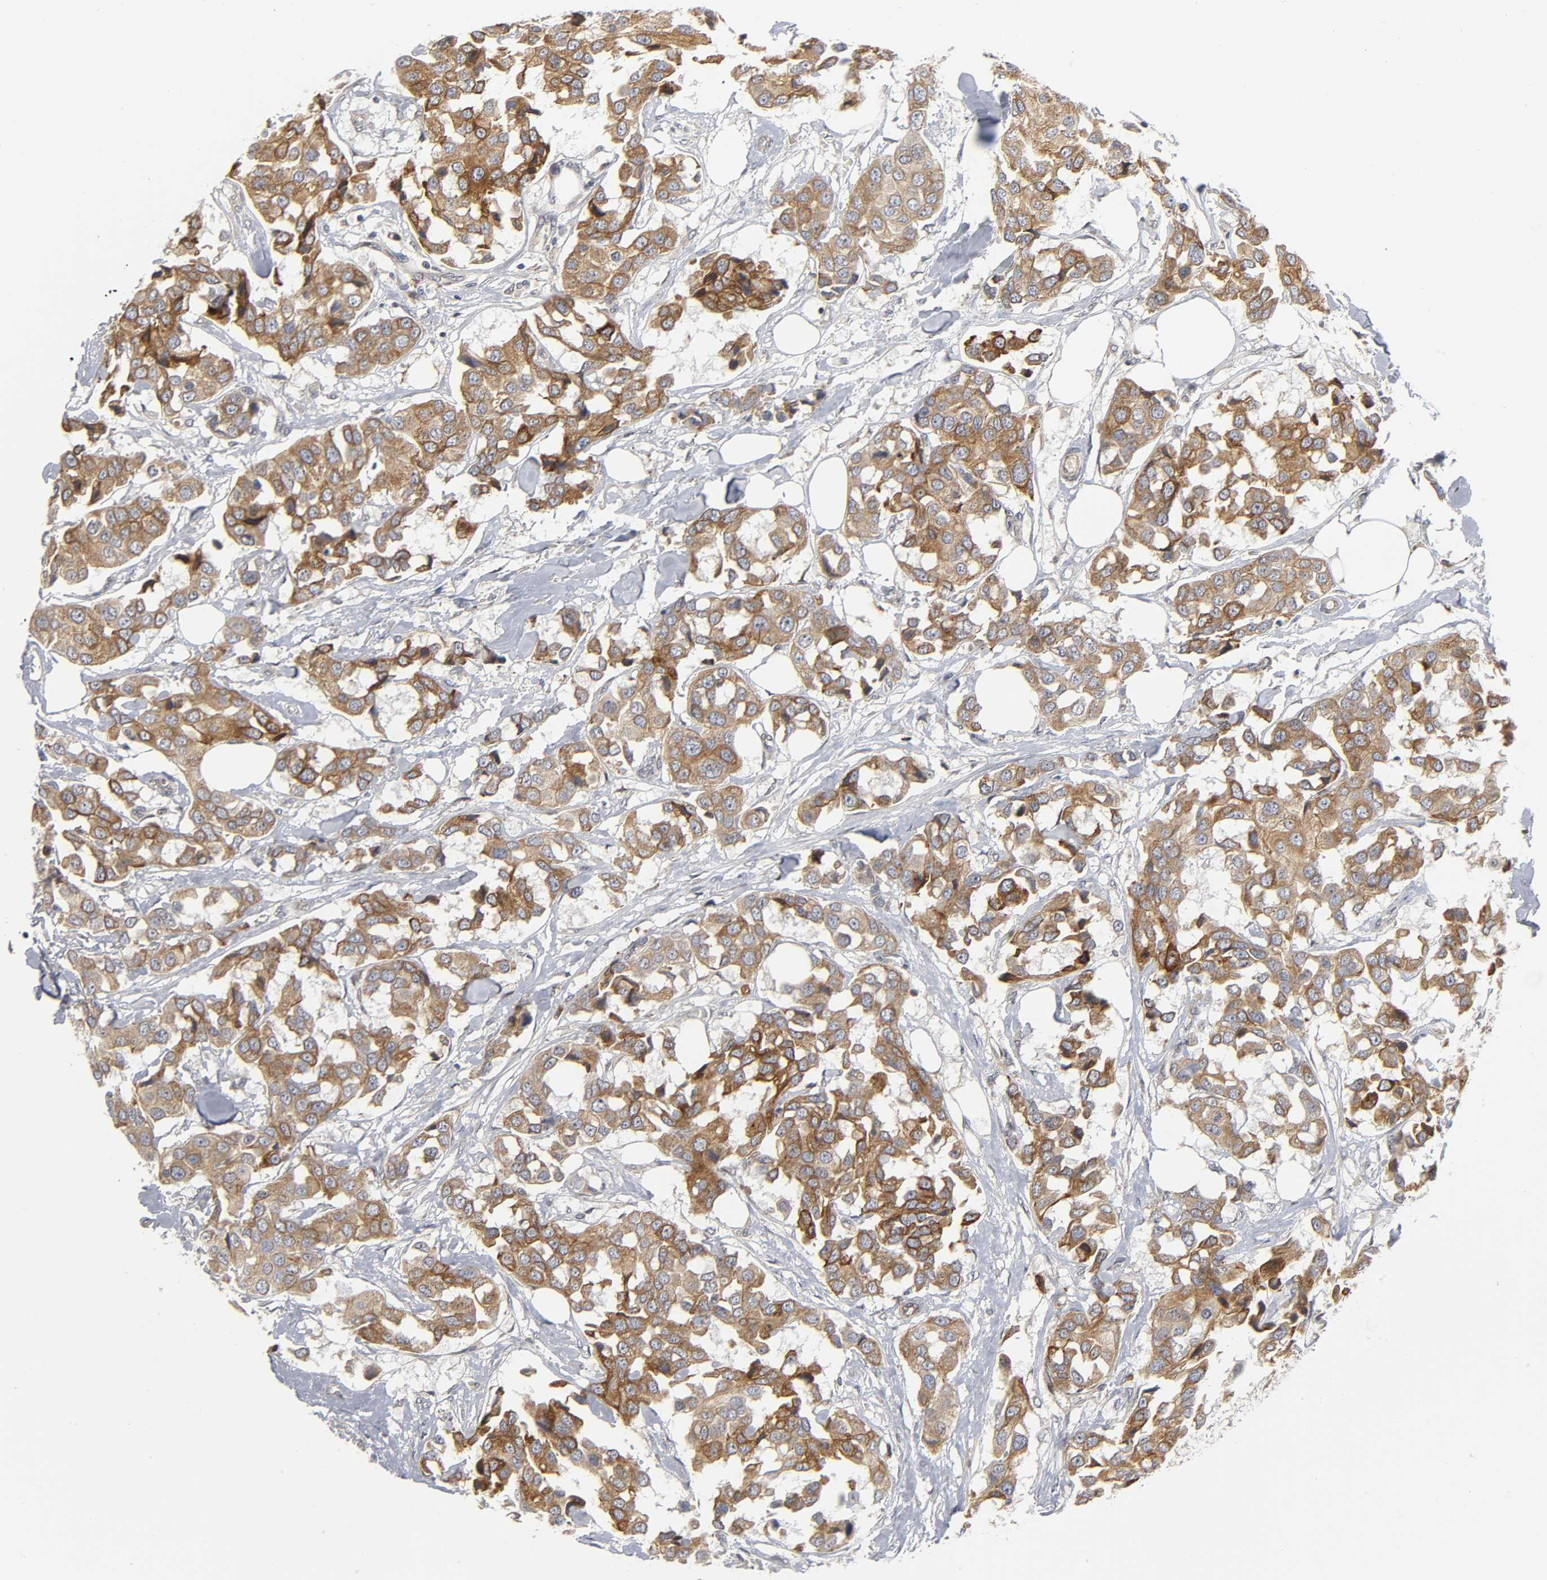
{"staining": {"intensity": "moderate", "quantity": ">75%", "location": "cytoplasmic/membranous"}, "tissue": "breast cancer", "cell_type": "Tumor cells", "image_type": "cancer", "snomed": [{"axis": "morphology", "description": "Duct carcinoma"}, {"axis": "topography", "description": "Breast"}], "caption": "The histopathology image demonstrates staining of breast cancer, revealing moderate cytoplasmic/membranous protein staining (brown color) within tumor cells. The staining was performed using DAB, with brown indicating positive protein expression. Nuclei are stained blue with hematoxylin.", "gene": "ASB6", "patient": {"sex": "female", "age": 80}}